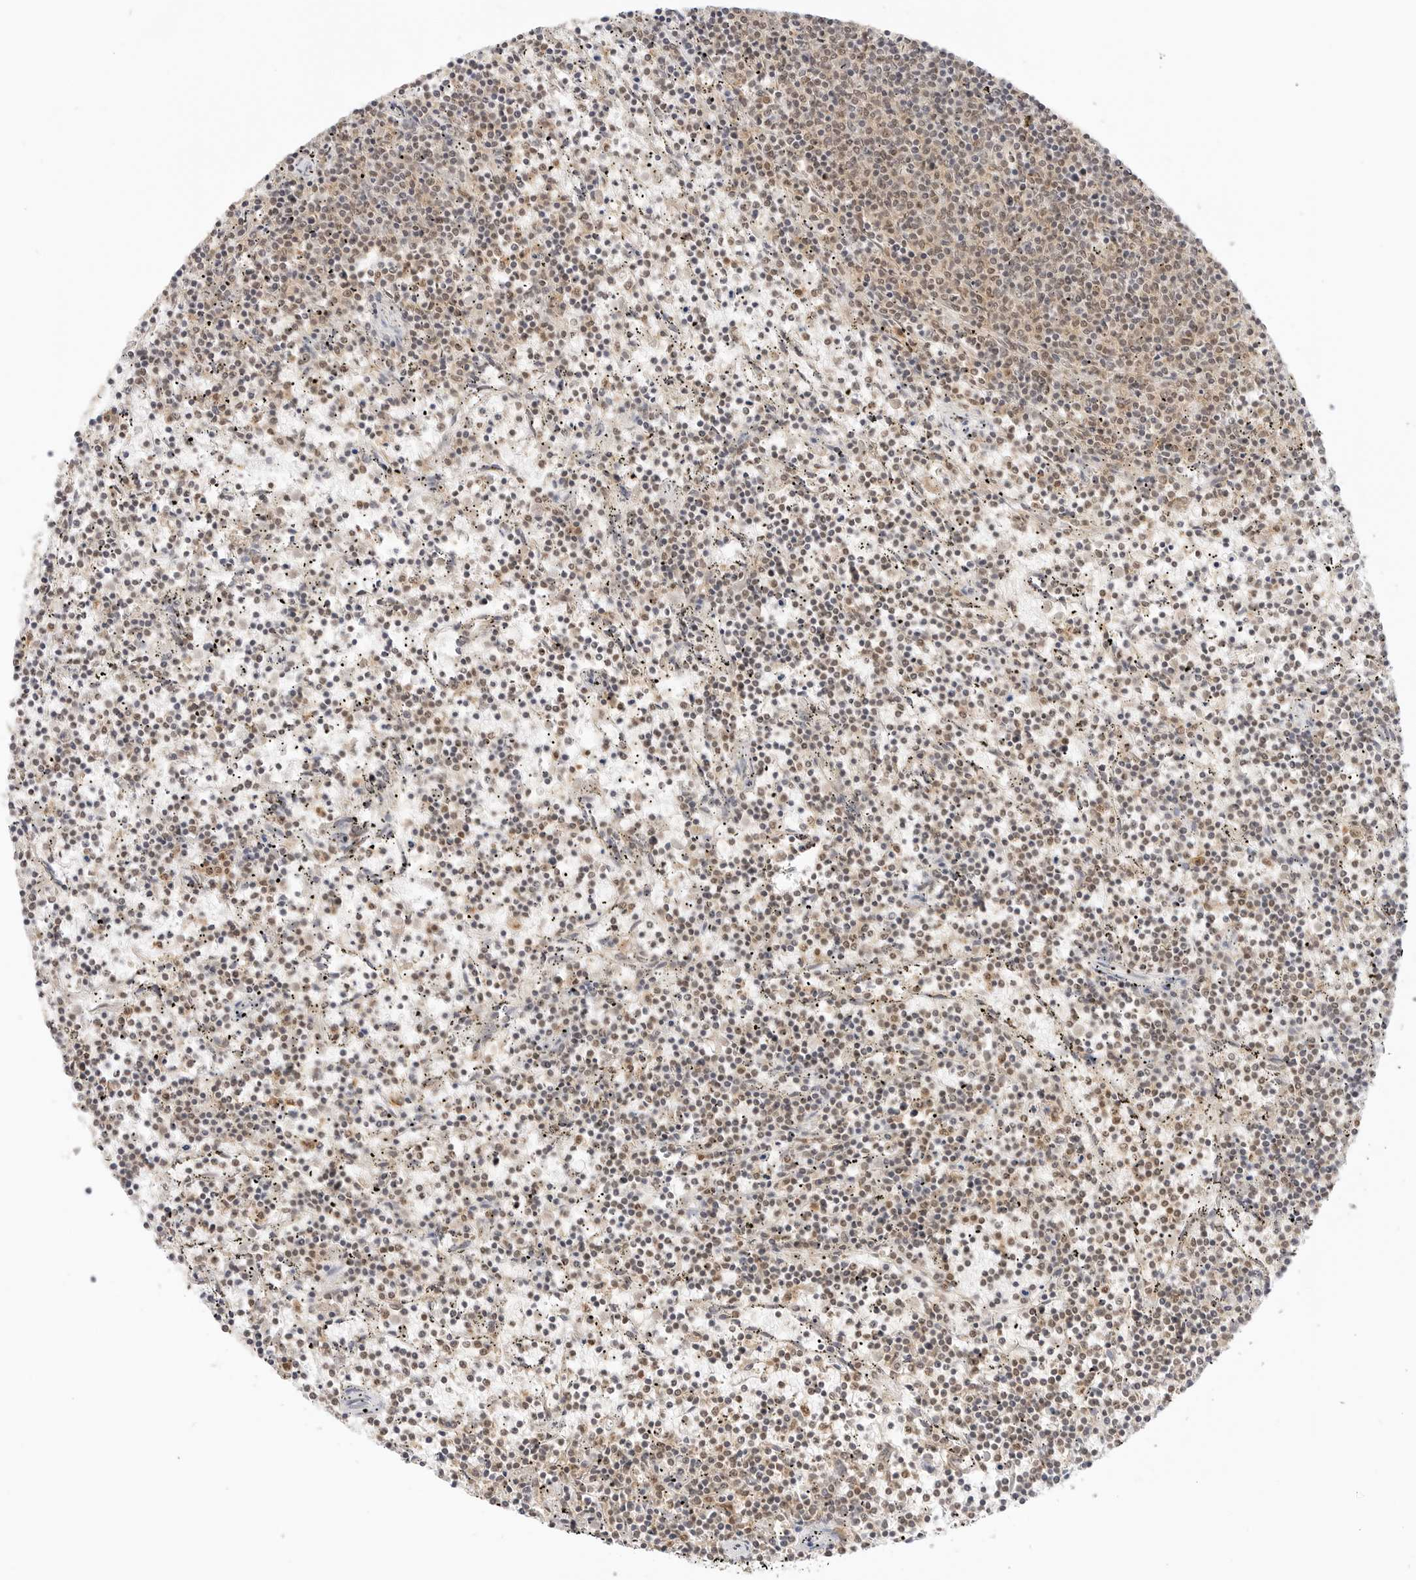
{"staining": {"intensity": "weak", "quantity": "25%-75%", "location": "cytoplasmic/membranous,nuclear"}, "tissue": "lymphoma", "cell_type": "Tumor cells", "image_type": "cancer", "snomed": [{"axis": "morphology", "description": "Malignant lymphoma, non-Hodgkin's type, Low grade"}, {"axis": "topography", "description": "Spleen"}], "caption": "There is low levels of weak cytoplasmic/membranous and nuclear positivity in tumor cells of lymphoma, as demonstrated by immunohistochemical staining (brown color).", "gene": "EPHA1", "patient": {"sex": "female", "age": 50}}